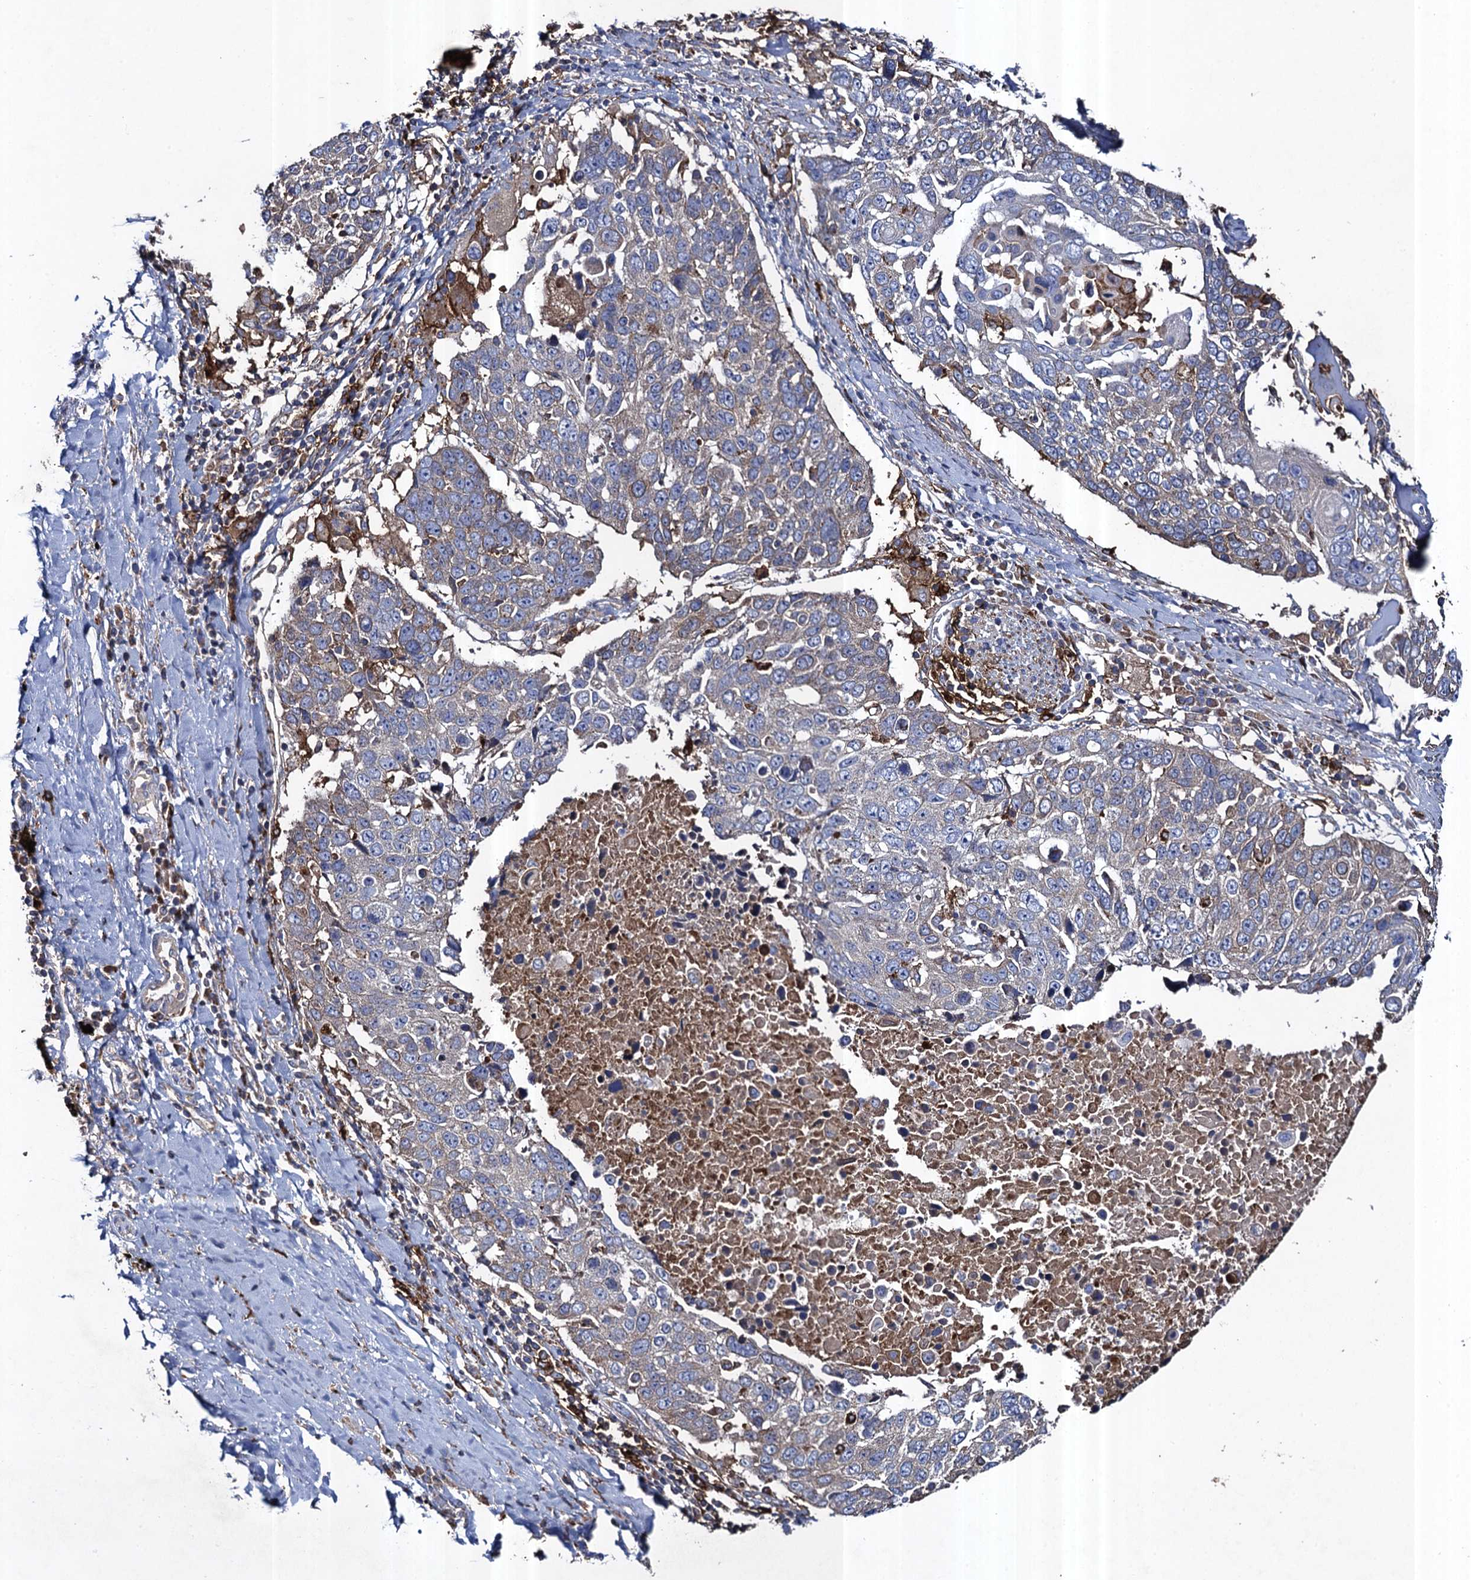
{"staining": {"intensity": "weak", "quantity": "<25%", "location": "cytoplasmic/membranous"}, "tissue": "lung cancer", "cell_type": "Tumor cells", "image_type": "cancer", "snomed": [{"axis": "morphology", "description": "Squamous cell carcinoma, NOS"}, {"axis": "topography", "description": "Lung"}], "caption": "Tumor cells are negative for brown protein staining in lung cancer.", "gene": "TXNDC11", "patient": {"sex": "male", "age": 66}}